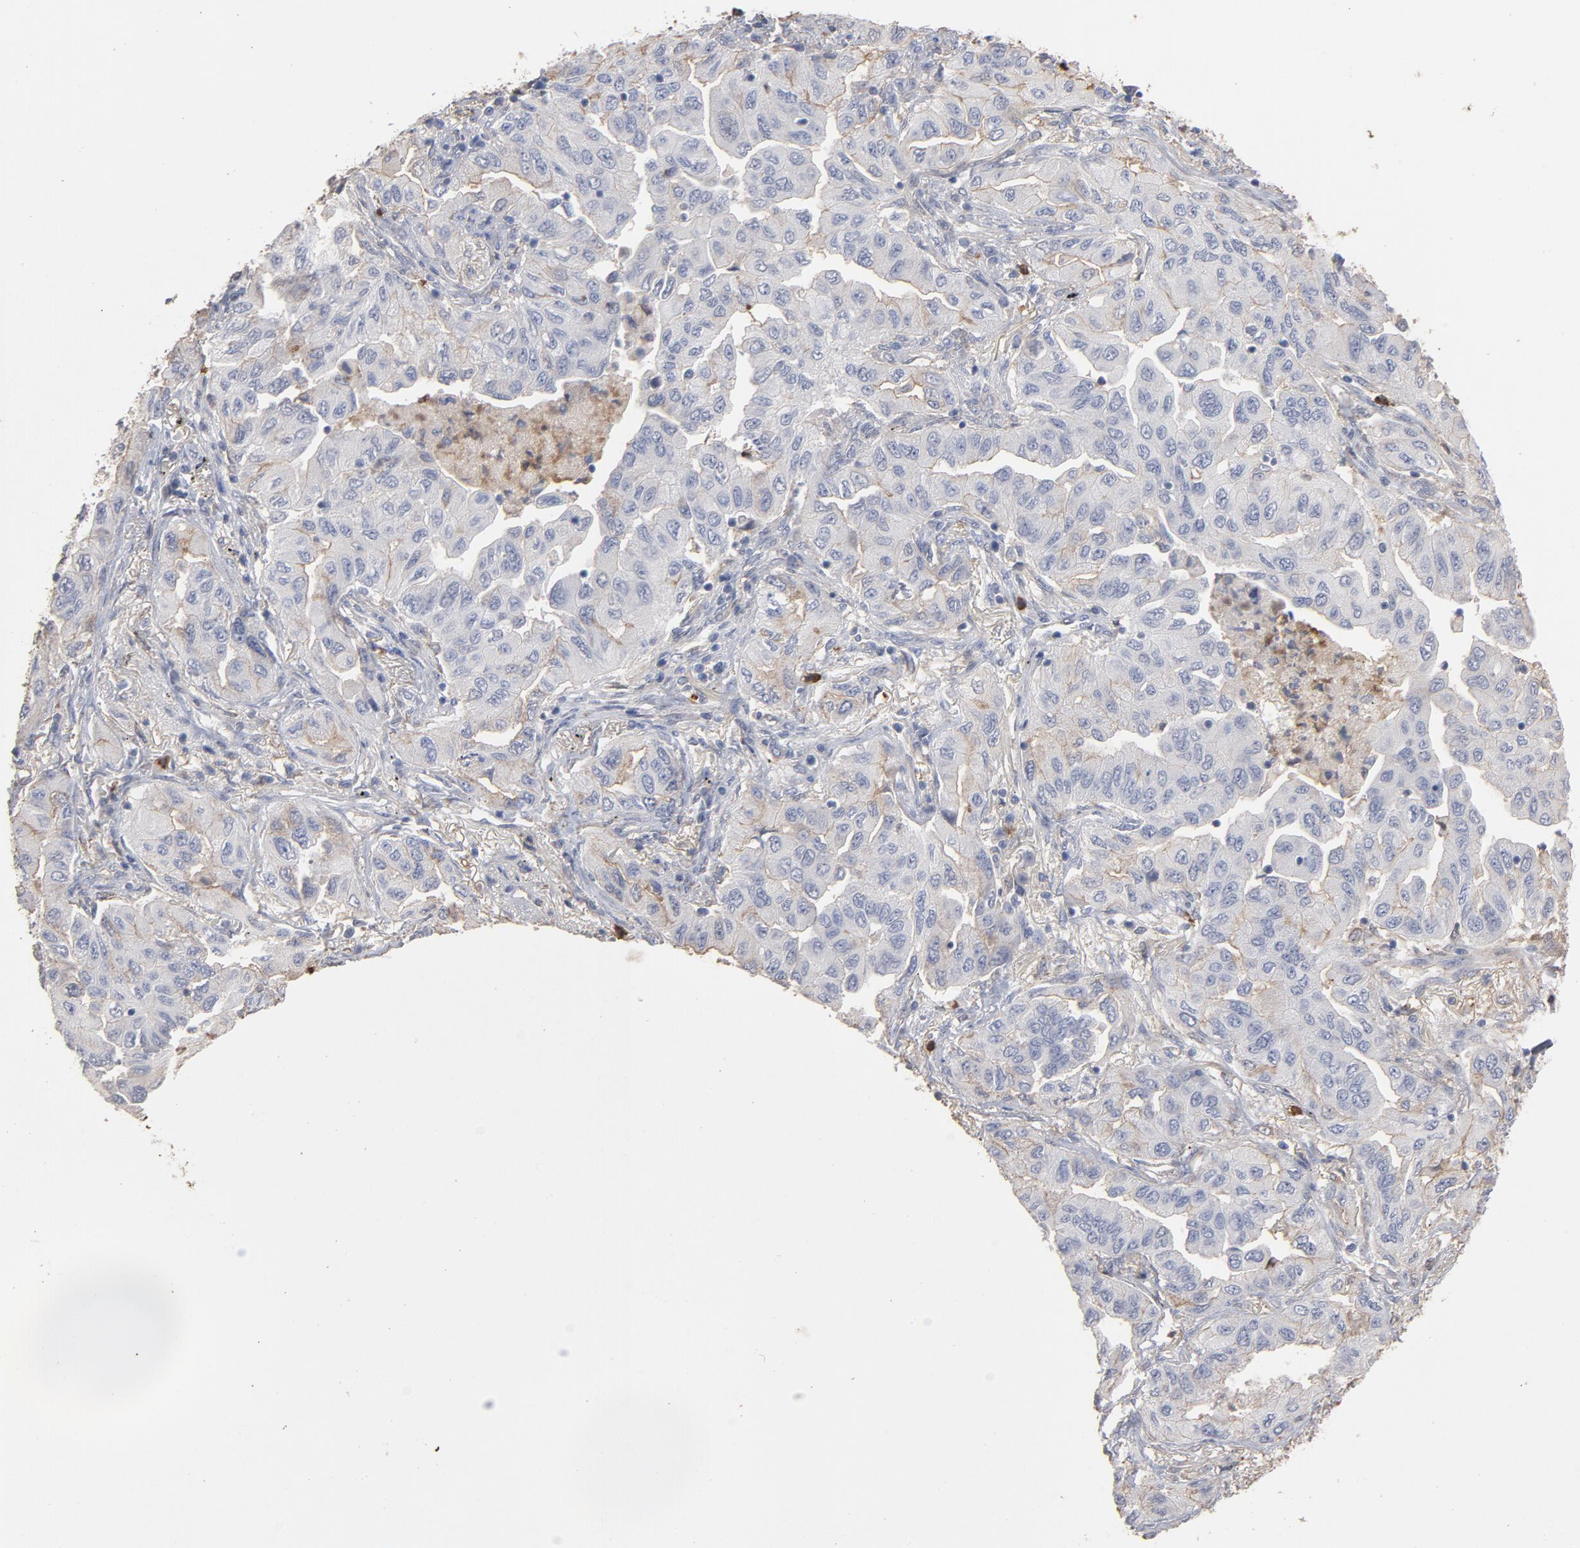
{"staining": {"intensity": "moderate", "quantity": "25%-75%", "location": "cytoplasmic/membranous"}, "tissue": "lung cancer", "cell_type": "Tumor cells", "image_type": "cancer", "snomed": [{"axis": "morphology", "description": "Adenocarcinoma, NOS"}, {"axis": "topography", "description": "Lung"}], "caption": "Human lung cancer (adenocarcinoma) stained with a protein marker reveals moderate staining in tumor cells.", "gene": "PNMA1", "patient": {"sex": "female", "age": 65}}